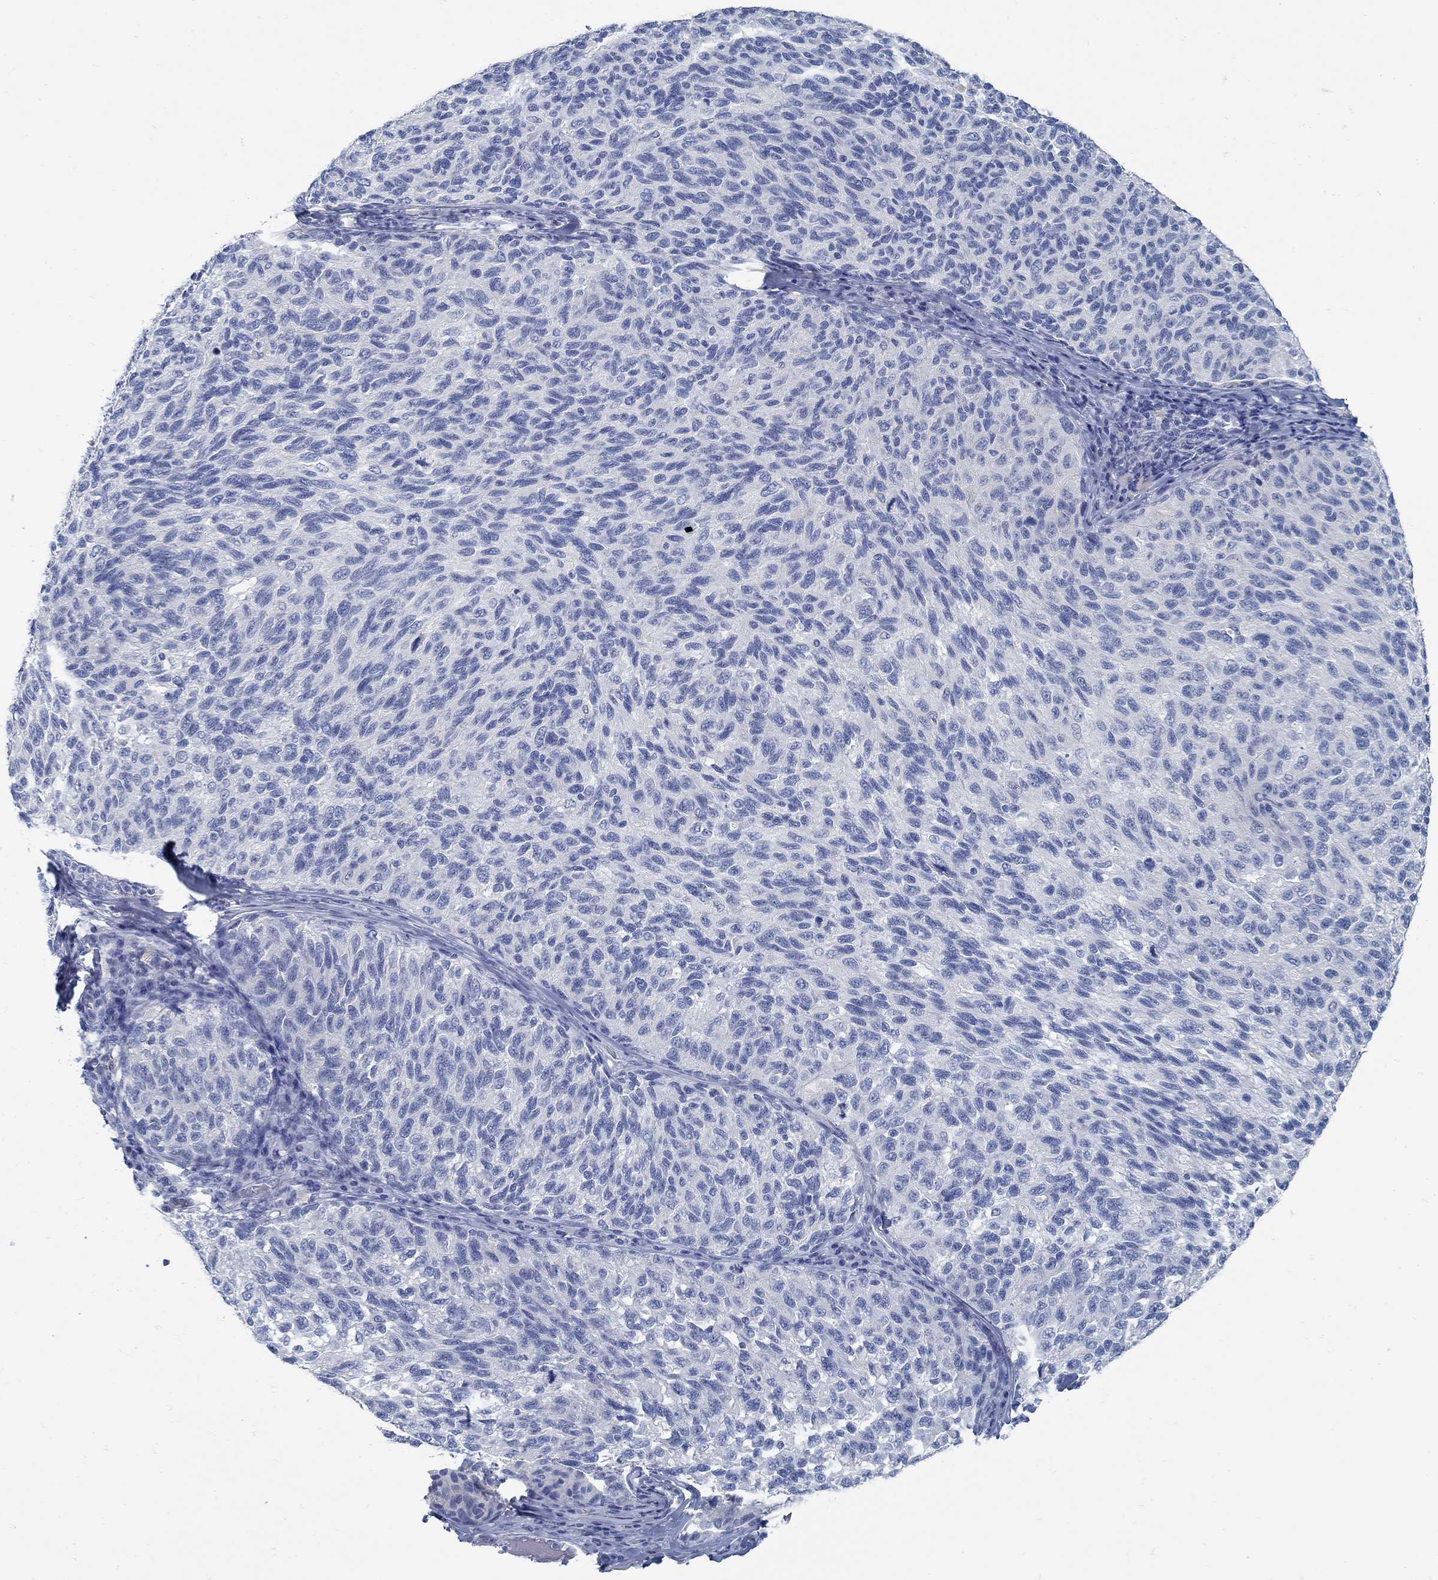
{"staining": {"intensity": "negative", "quantity": "none", "location": "none"}, "tissue": "melanoma", "cell_type": "Tumor cells", "image_type": "cancer", "snomed": [{"axis": "morphology", "description": "Malignant melanoma, NOS"}, {"axis": "topography", "description": "Skin"}], "caption": "This is an immunohistochemistry micrograph of human melanoma. There is no staining in tumor cells.", "gene": "ZFAND4", "patient": {"sex": "female", "age": 73}}